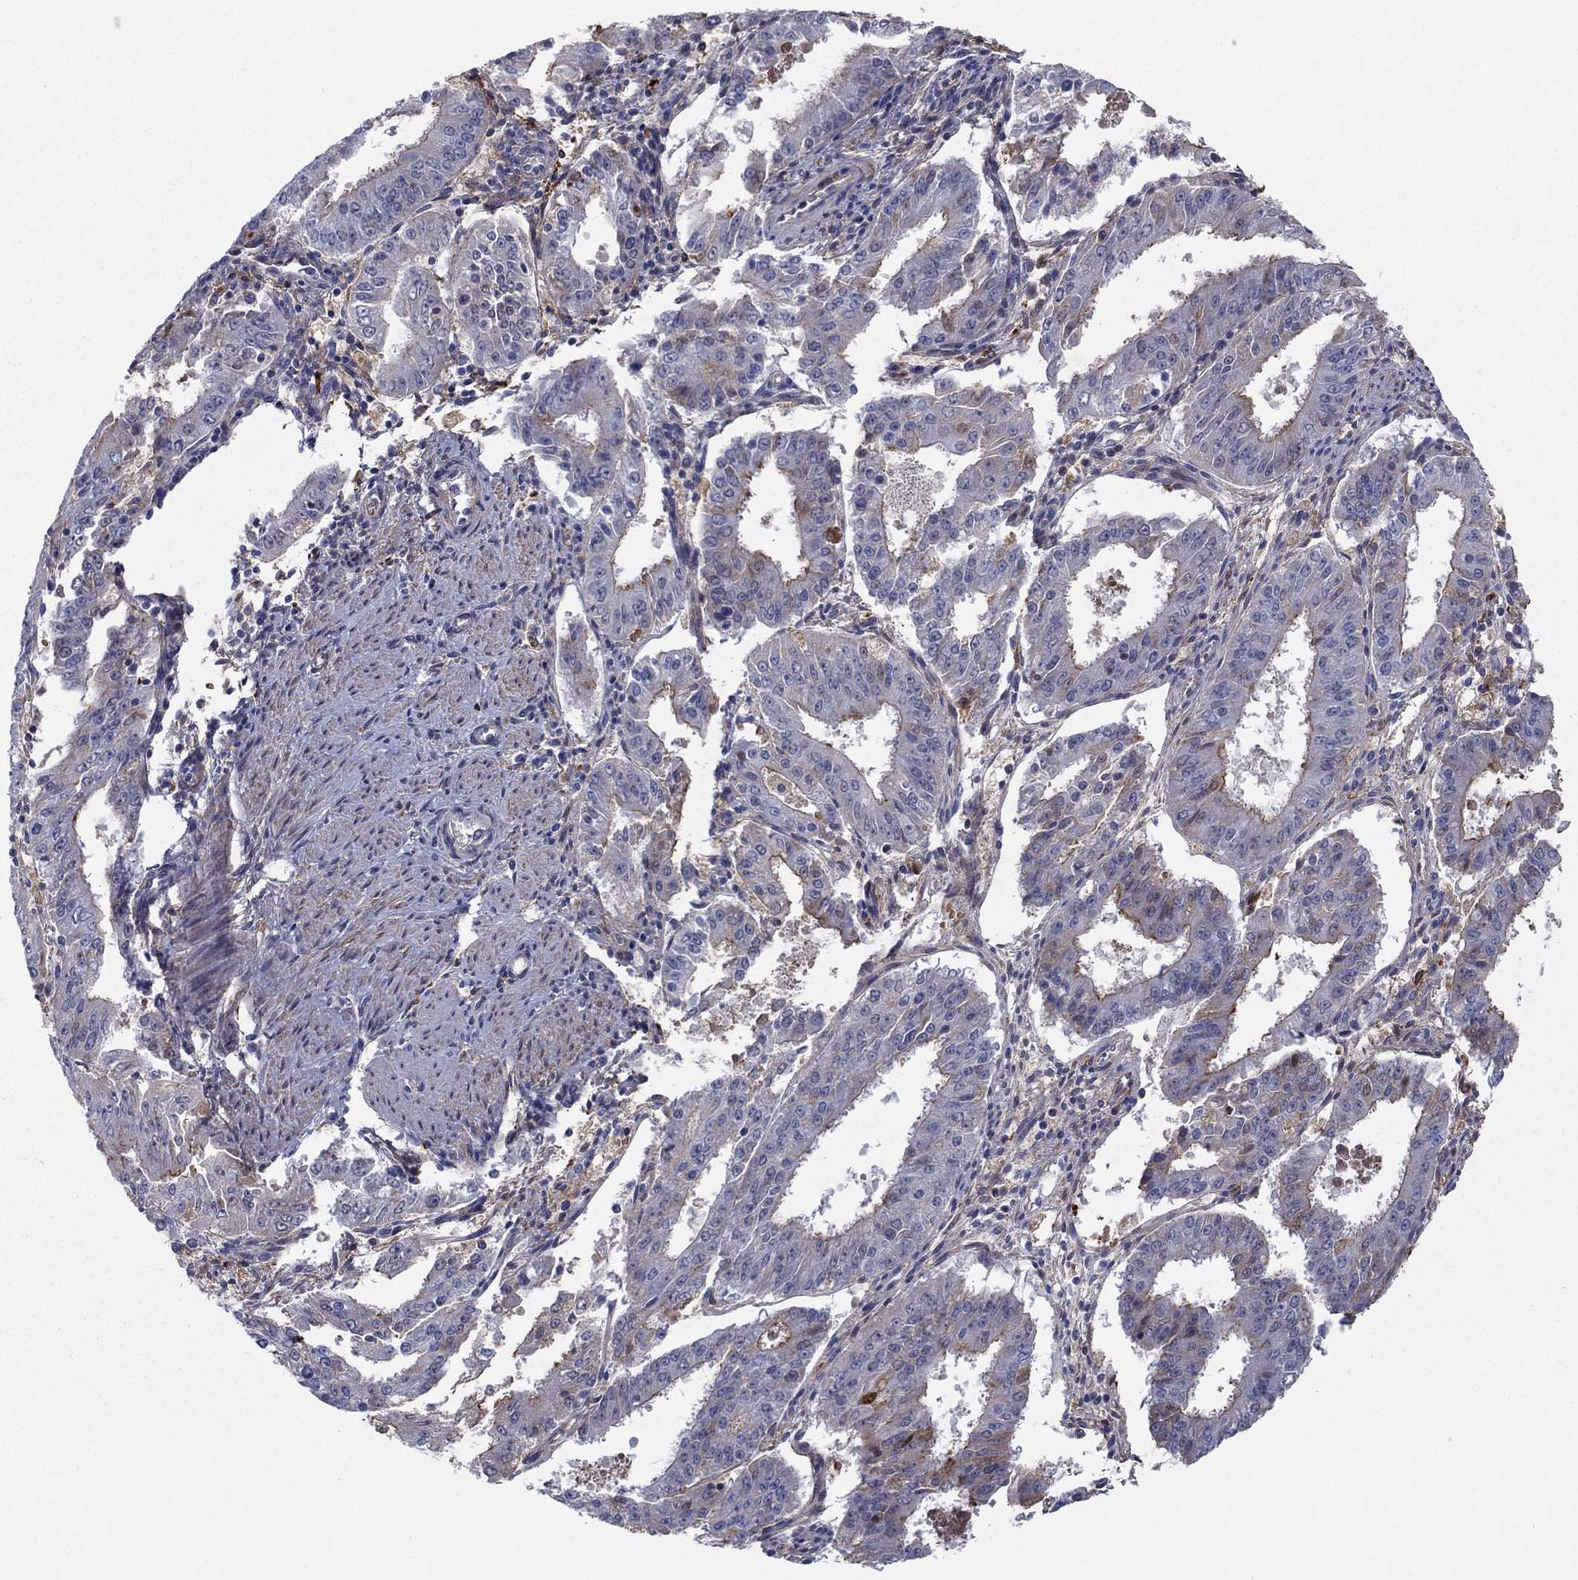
{"staining": {"intensity": "moderate", "quantity": "<25%", "location": "cytoplasmic/membranous"}, "tissue": "ovarian cancer", "cell_type": "Tumor cells", "image_type": "cancer", "snomed": [{"axis": "morphology", "description": "Carcinoma, endometroid"}, {"axis": "topography", "description": "Ovary"}], "caption": "Brown immunohistochemical staining in human ovarian cancer displays moderate cytoplasmic/membranous positivity in about <25% of tumor cells.", "gene": "HPX", "patient": {"sex": "female", "age": 42}}